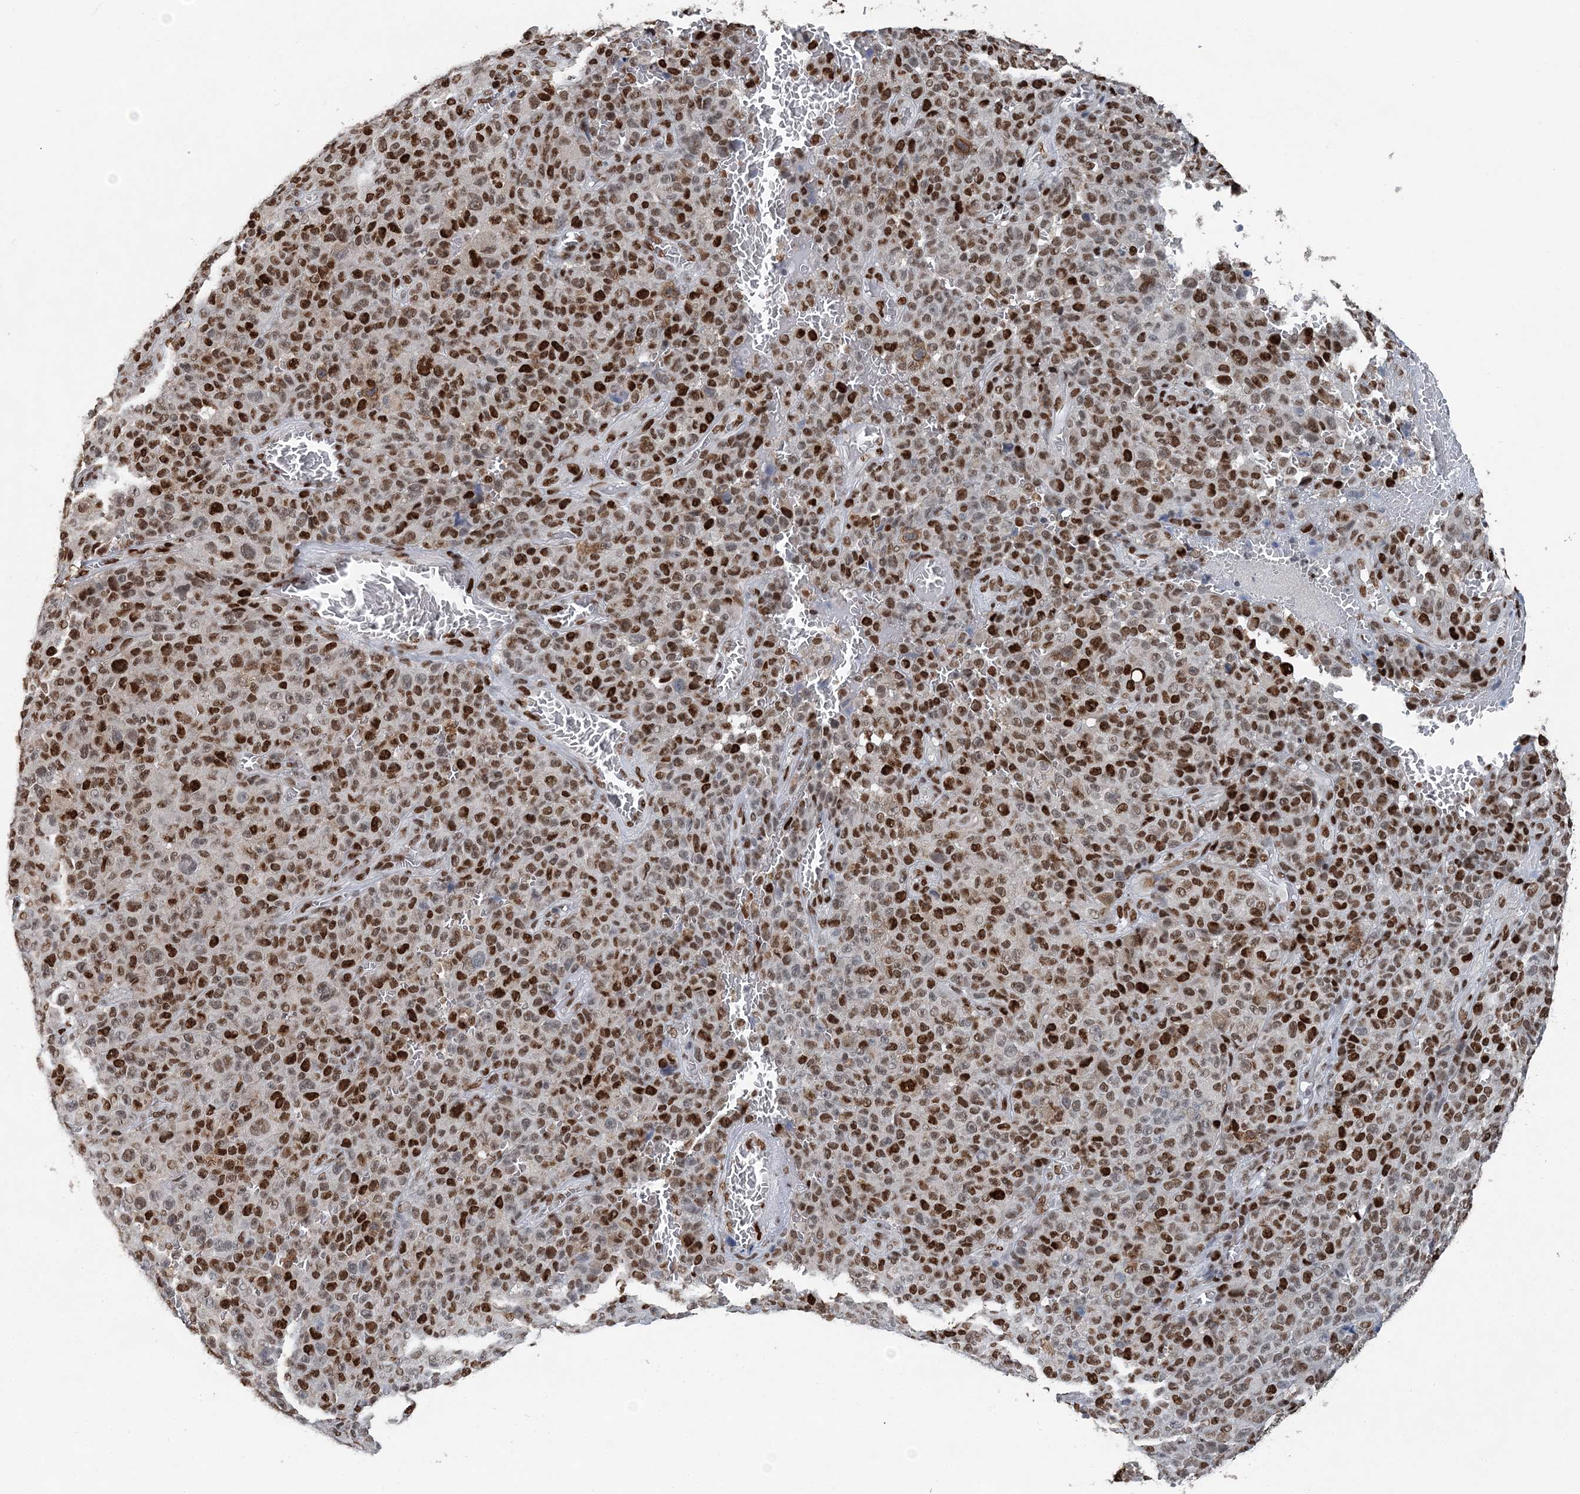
{"staining": {"intensity": "strong", "quantity": ">75%", "location": "nuclear"}, "tissue": "melanoma", "cell_type": "Tumor cells", "image_type": "cancer", "snomed": [{"axis": "morphology", "description": "Malignant melanoma, NOS"}, {"axis": "topography", "description": "Skin"}], "caption": "A photomicrograph showing strong nuclear expression in approximately >75% of tumor cells in malignant melanoma, as visualized by brown immunohistochemical staining.", "gene": "HAT1", "patient": {"sex": "female", "age": 82}}